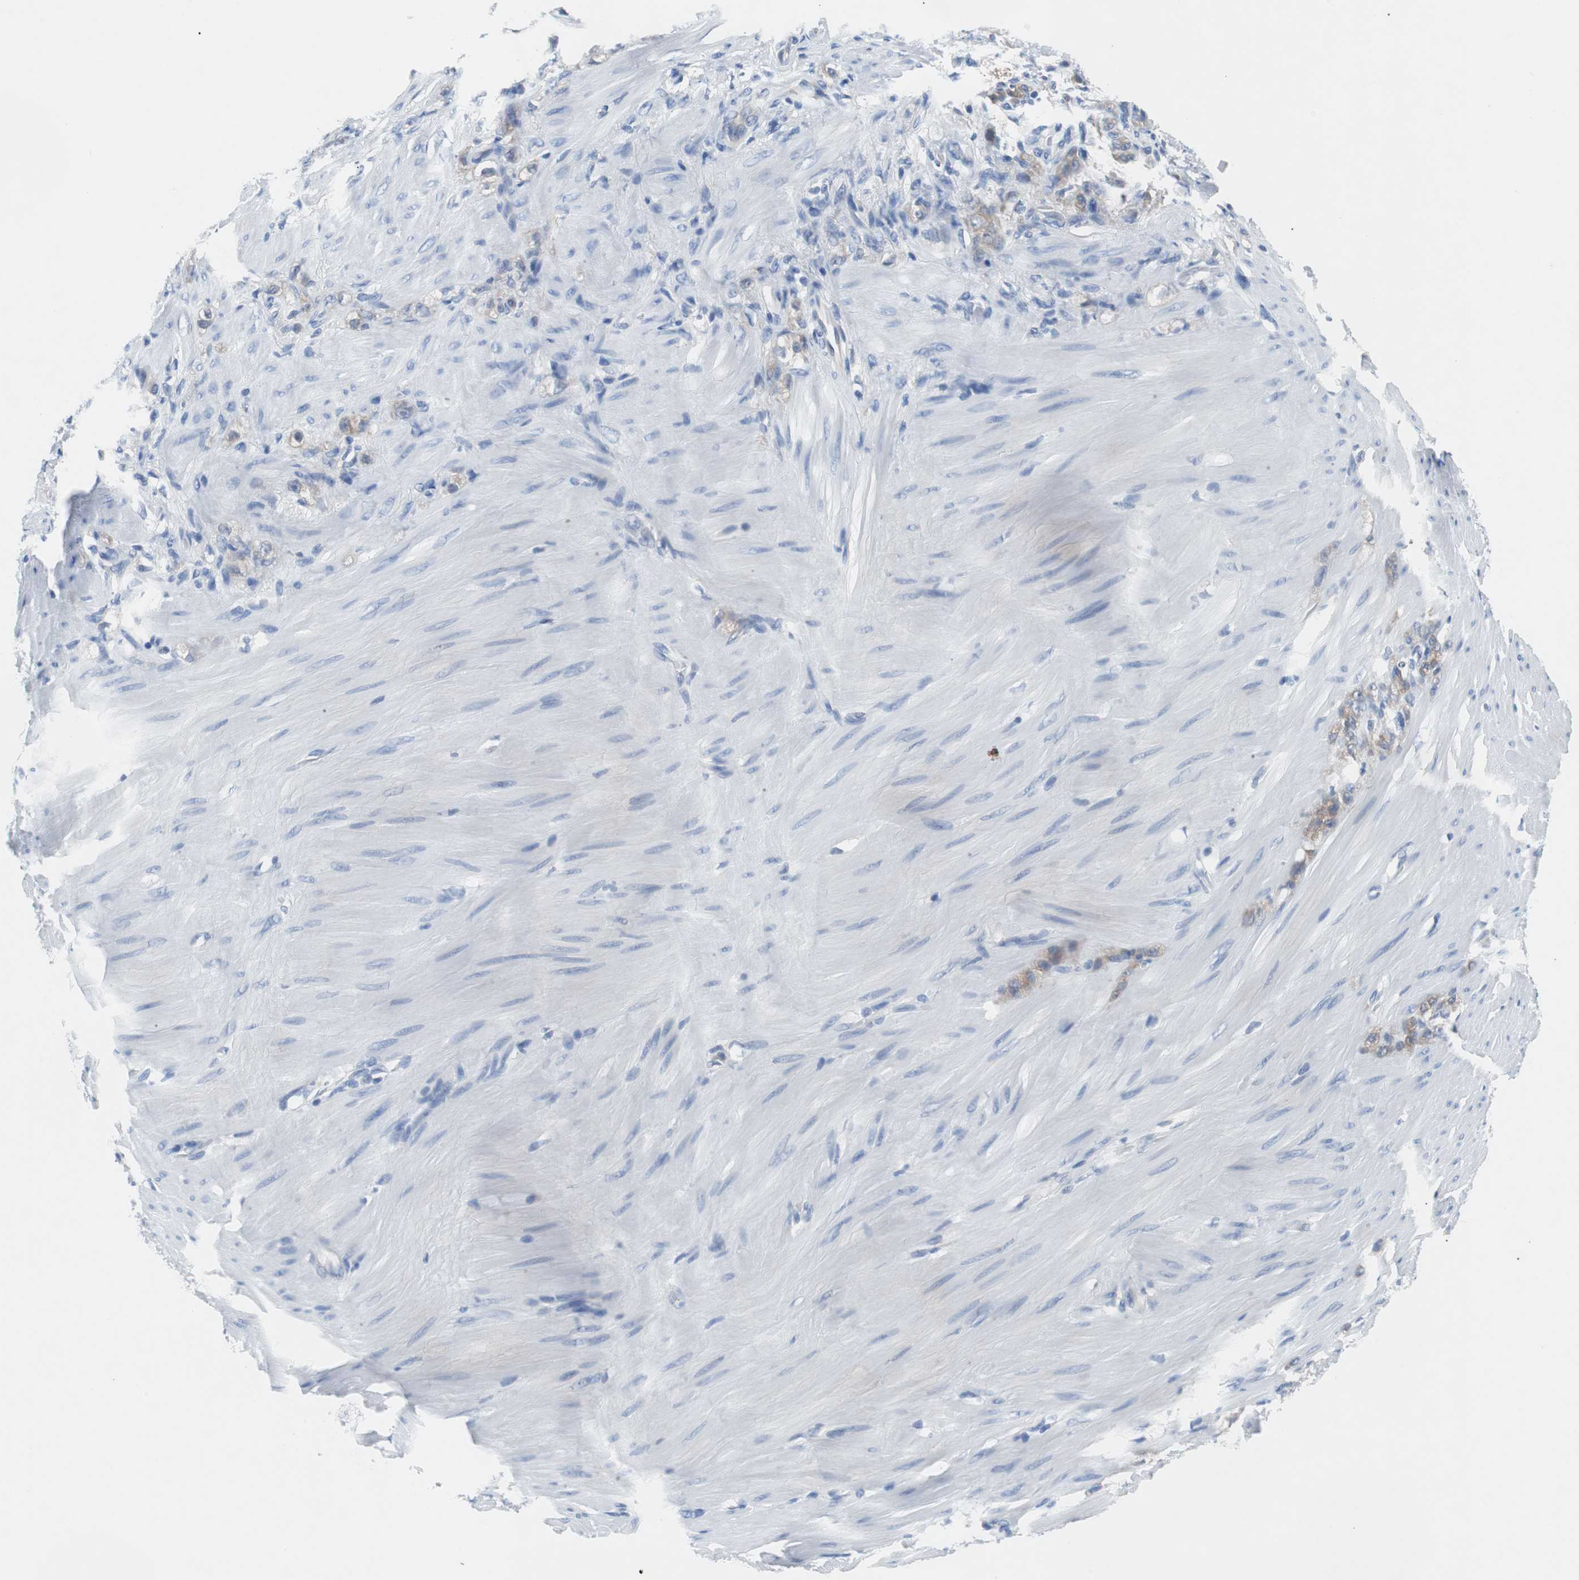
{"staining": {"intensity": "weak", "quantity": ">75%", "location": "cytoplasmic/membranous"}, "tissue": "stomach cancer", "cell_type": "Tumor cells", "image_type": "cancer", "snomed": [{"axis": "morphology", "description": "Adenocarcinoma, NOS"}, {"axis": "topography", "description": "Stomach"}], "caption": "Protein staining exhibits weak cytoplasmic/membranous expression in about >75% of tumor cells in stomach adenocarcinoma.", "gene": "EEF2K", "patient": {"sex": "male", "age": 82}}